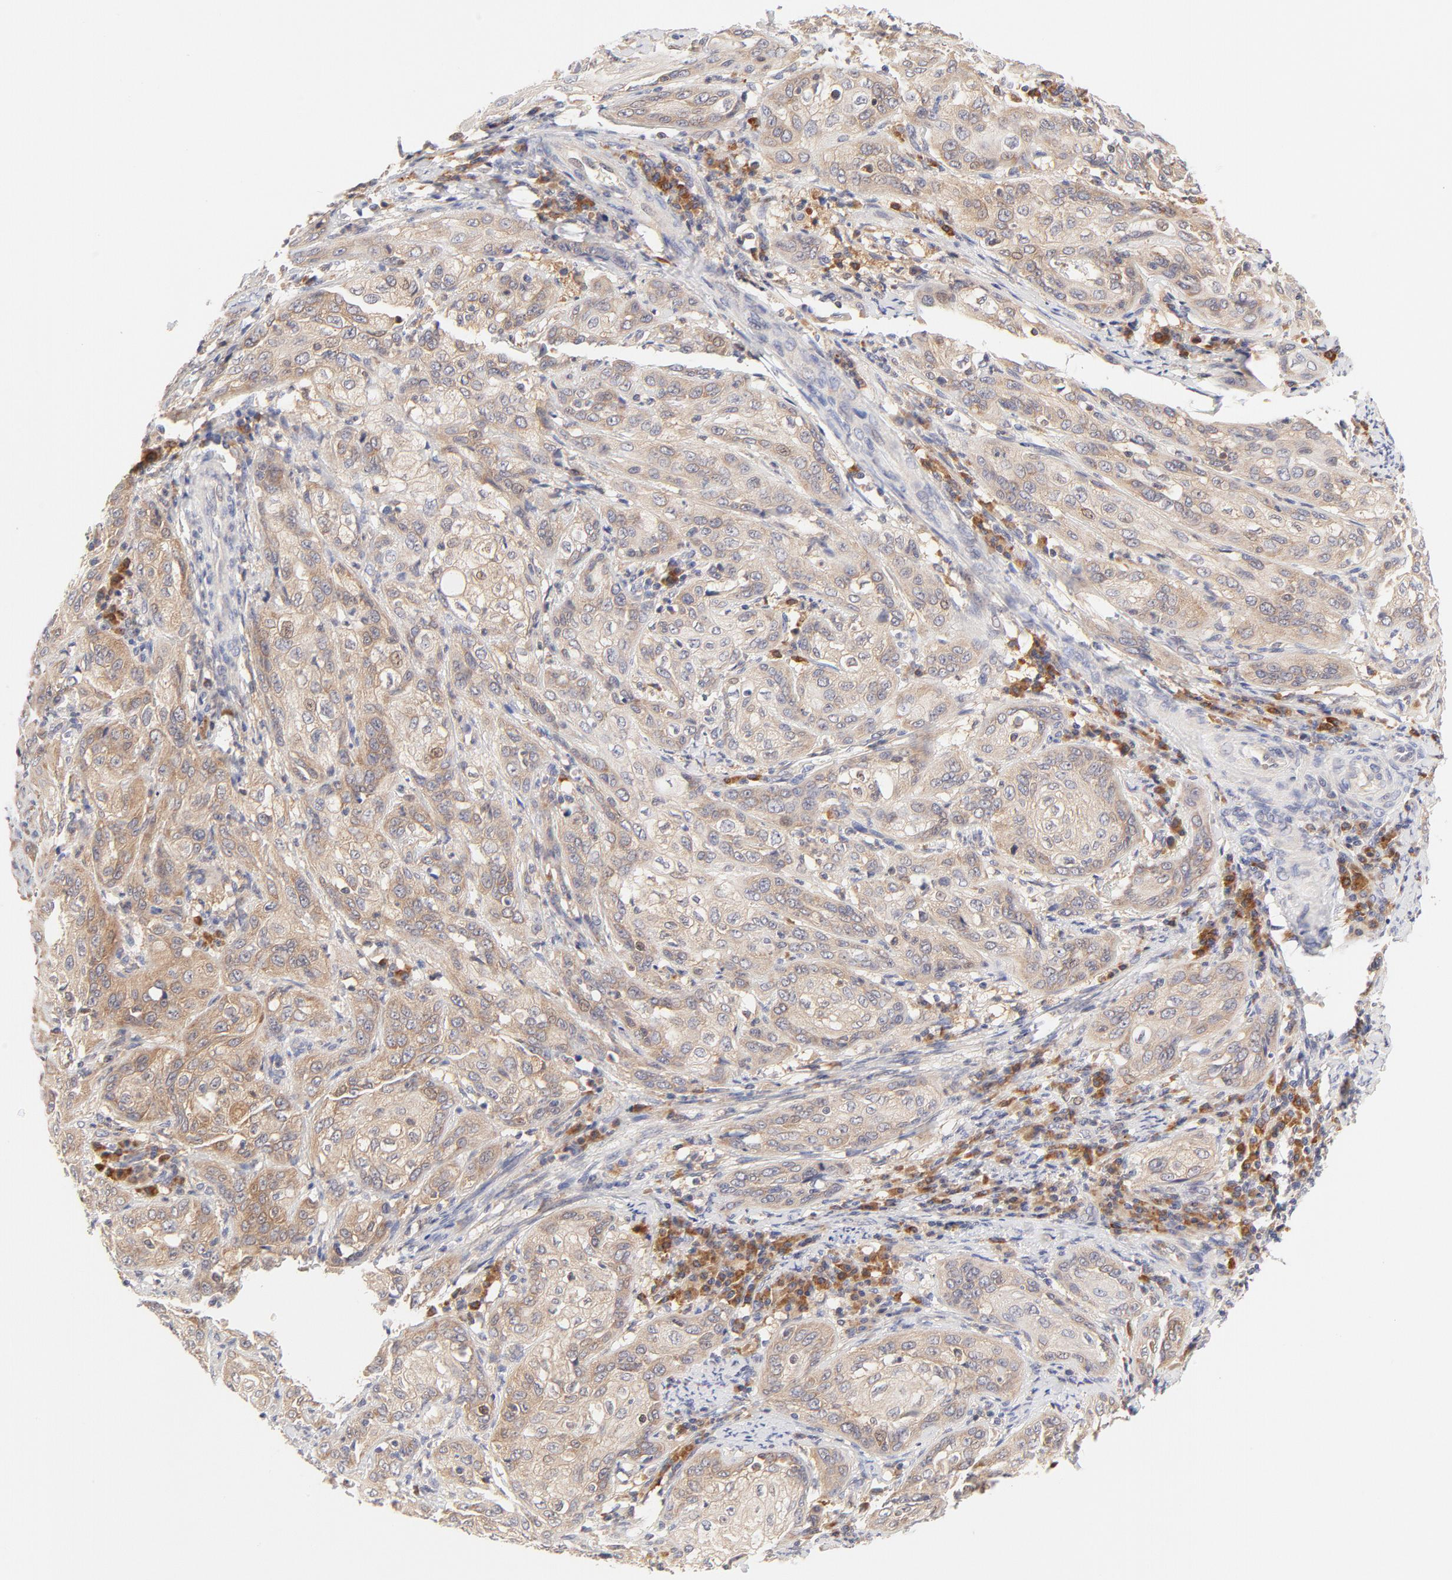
{"staining": {"intensity": "moderate", "quantity": ">75%", "location": "cytoplasmic/membranous"}, "tissue": "cervical cancer", "cell_type": "Tumor cells", "image_type": "cancer", "snomed": [{"axis": "morphology", "description": "Squamous cell carcinoma, NOS"}, {"axis": "topography", "description": "Cervix"}], "caption": "This is an image of immunohistochemistry (IHC) staining of squamous cell carcinoma (cervical), which shows moderate staining in the cytoplasmic/membranous of tumor cells.", "gene": "RPS6KA1", "patient": {"sex": "female", "age": 41}}